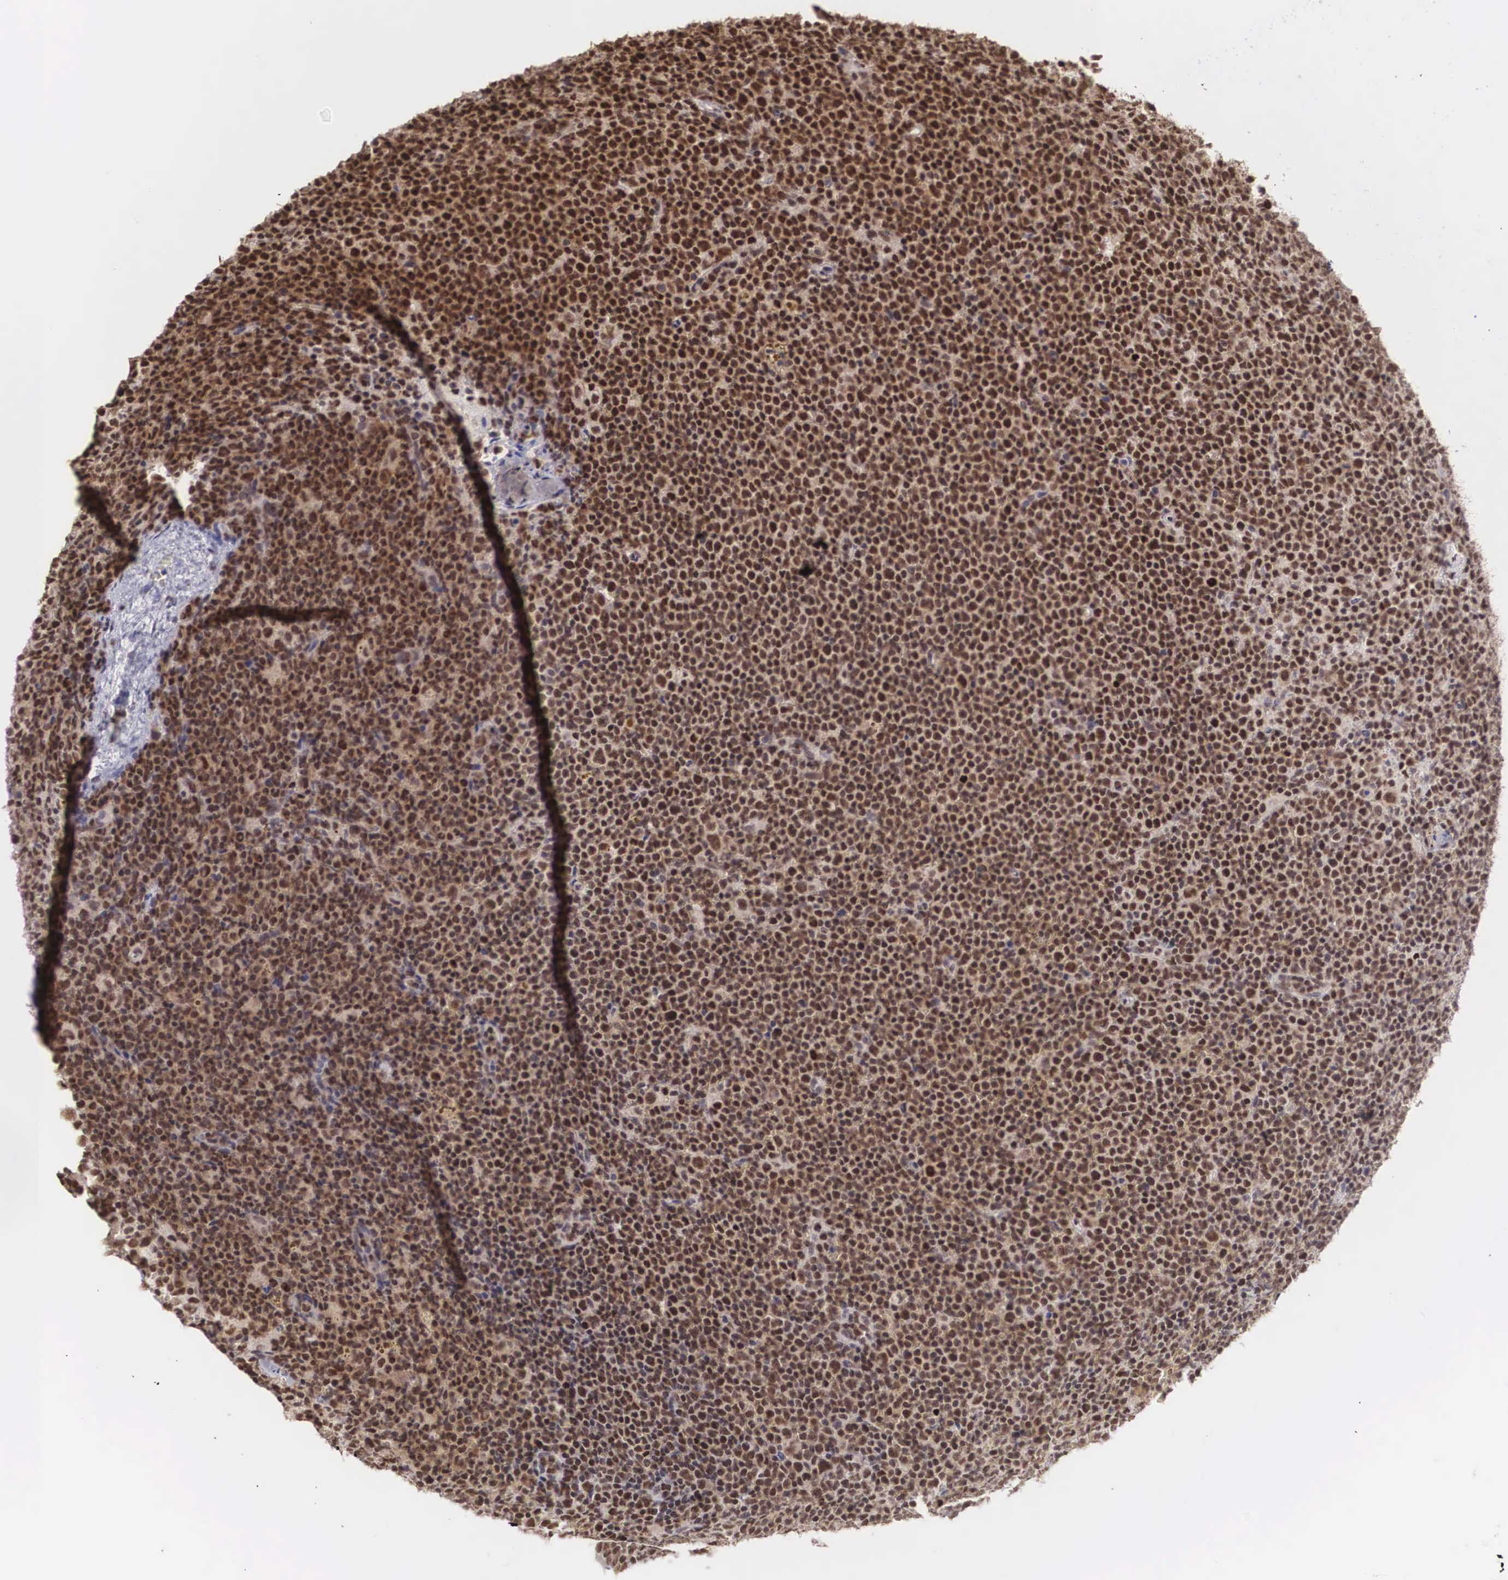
{"staining": {"intensity": "strong", "quantity": ">75%", "location": "nuclear"}, "tissue": "lymphoma", "cell_type": "Tumor cells", "image_type": "cancer", "snomed": [{"axis": "morphology", "description": "Malignant lymphoma, non-Hodgkin's type, Low grade"}, {"axis": "topography", "description": "Lymph node"}], "caption": "Human lymphoma stained for a protein (brown) displays strong nuclear positive expression in approximately >75% of tumor cells.", "gene": "HTATSF1", "patient": {"sex": "male", "age": 50}}